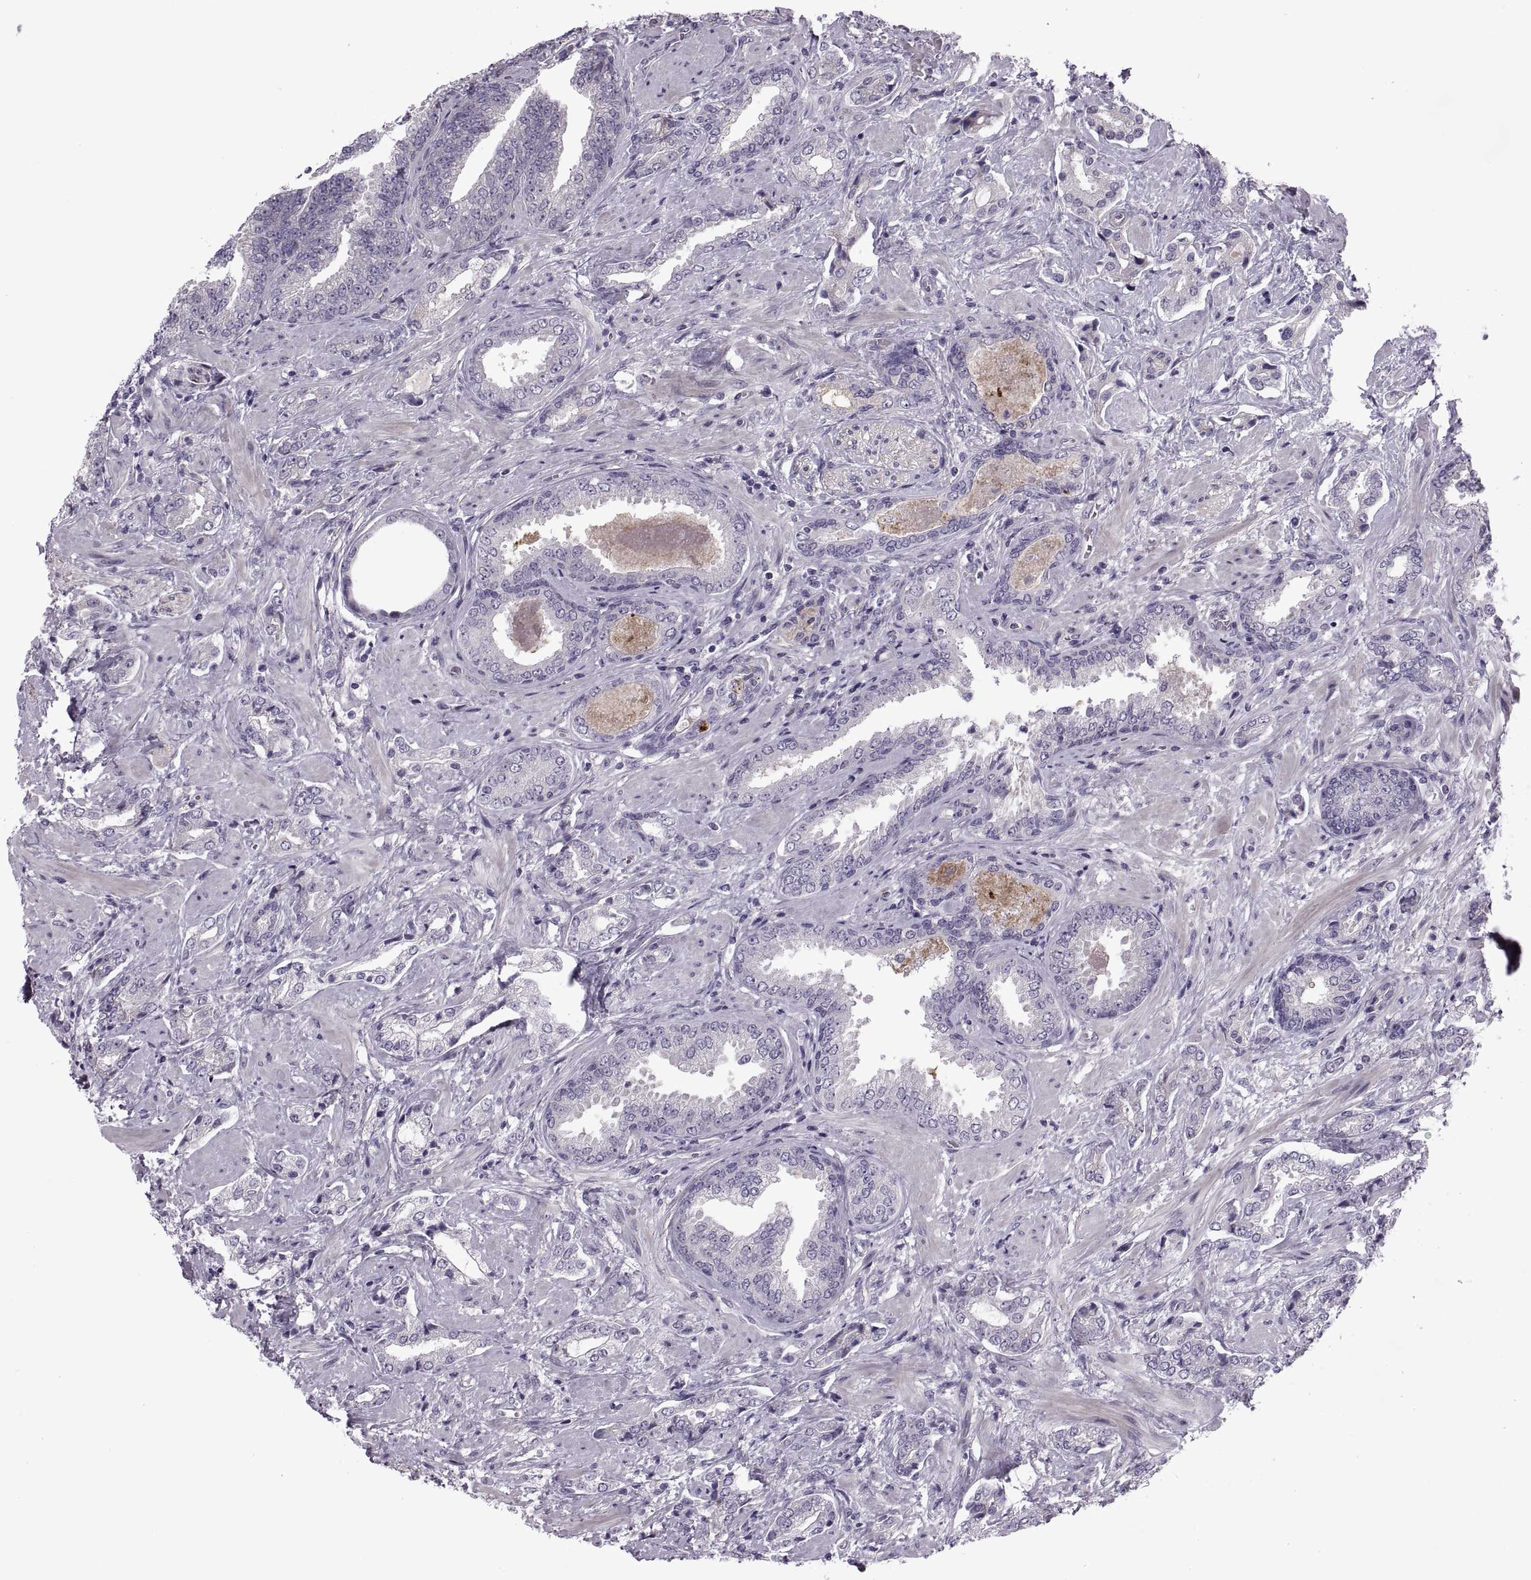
{"staining": {"intensity": "negative", "quantity": "none", "location": "none"}, "tissue": "prostate cancer", "cell_type": "Tumor cells", "image_type": "cancer", "snomed": [{"axis": "morphology", "description": "Adenocarcinoma, Low grade"}, {"axis": "topography", "description": "Prostate"}], "caption": "A micrograph of prostate cancer stained for a protein reveals no brown staining in tumor cells.", "gene": "ODF3", "patient": {"sex": "male", "age": 61}}